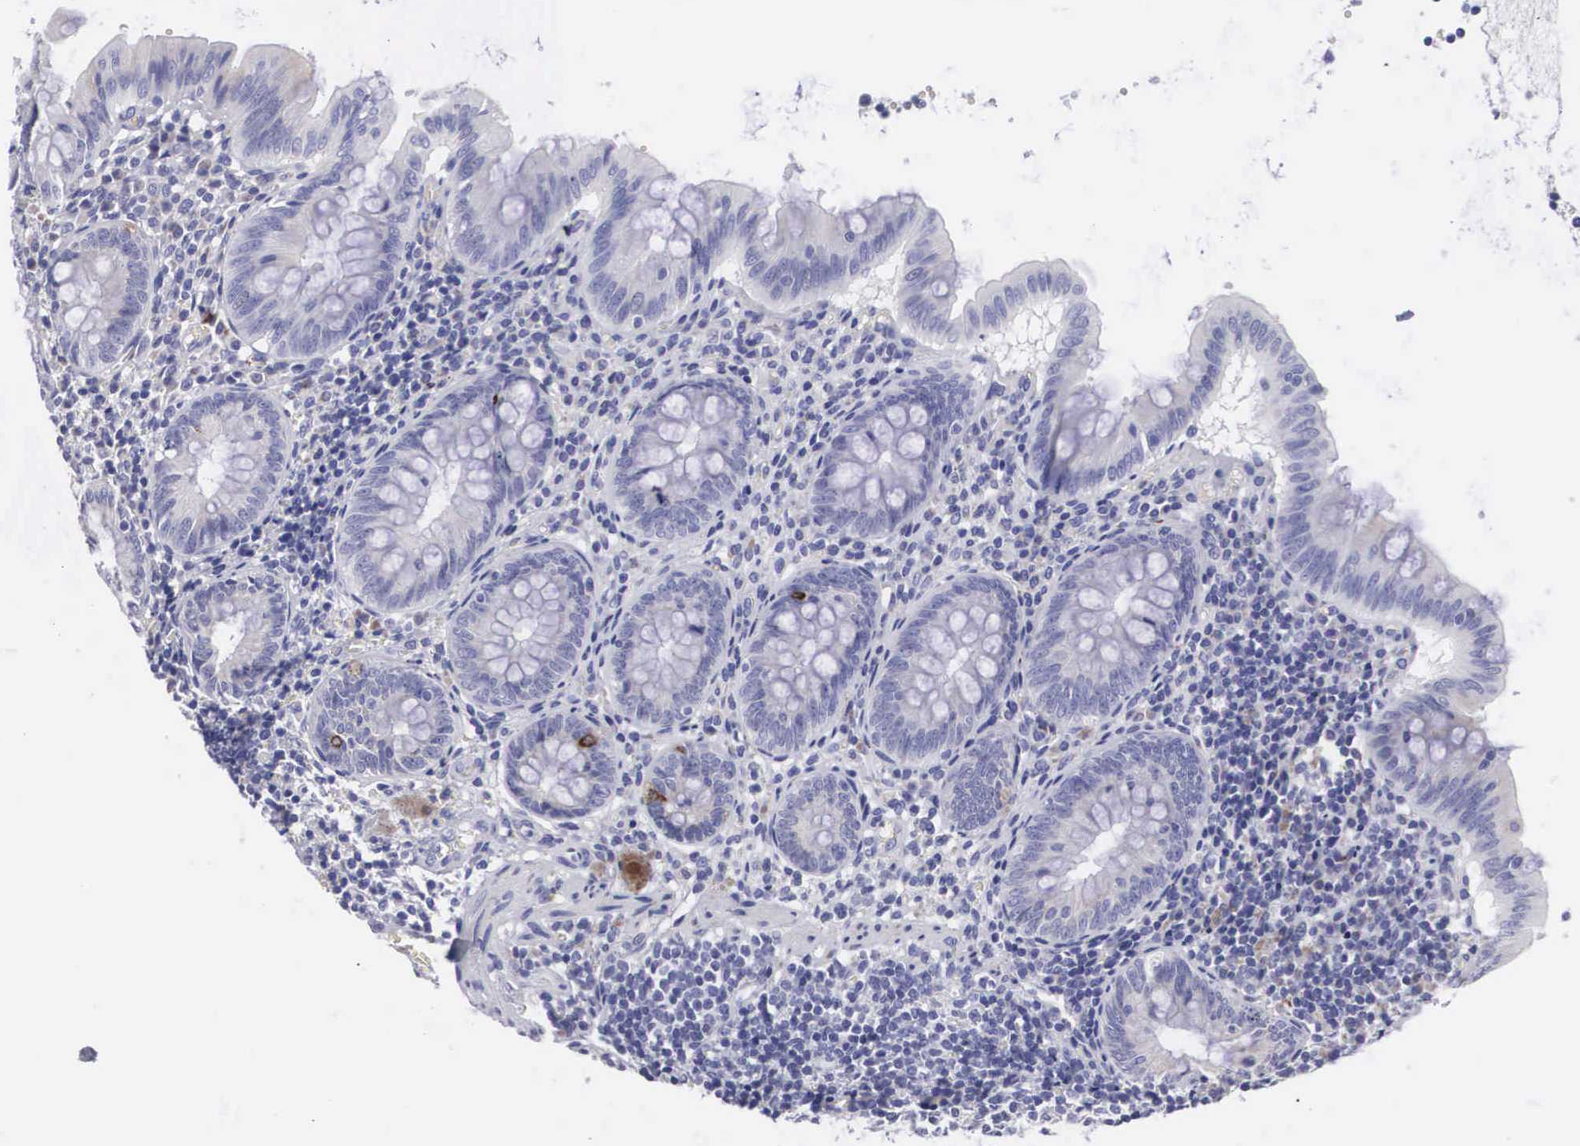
{"staining": {"intensity": "negative", "quantity": "none", "location": "none"}, "tissue": "appendix", "cell_type": "Glandular cells", "image_type": "normal", "snomed": [{"axis": "morphology", "description": "Normal tissue, NOS"}, {"axis": "topography", "description": "Appendix"}], "caption": "Glandular cells are negative for brown protein staining in normal appendix. (Brightfield microscopy of DAB immunohistochemistry at high magnification).", "gene": "ARMCX3", "patient": {"sex": "female", "age": 34}}